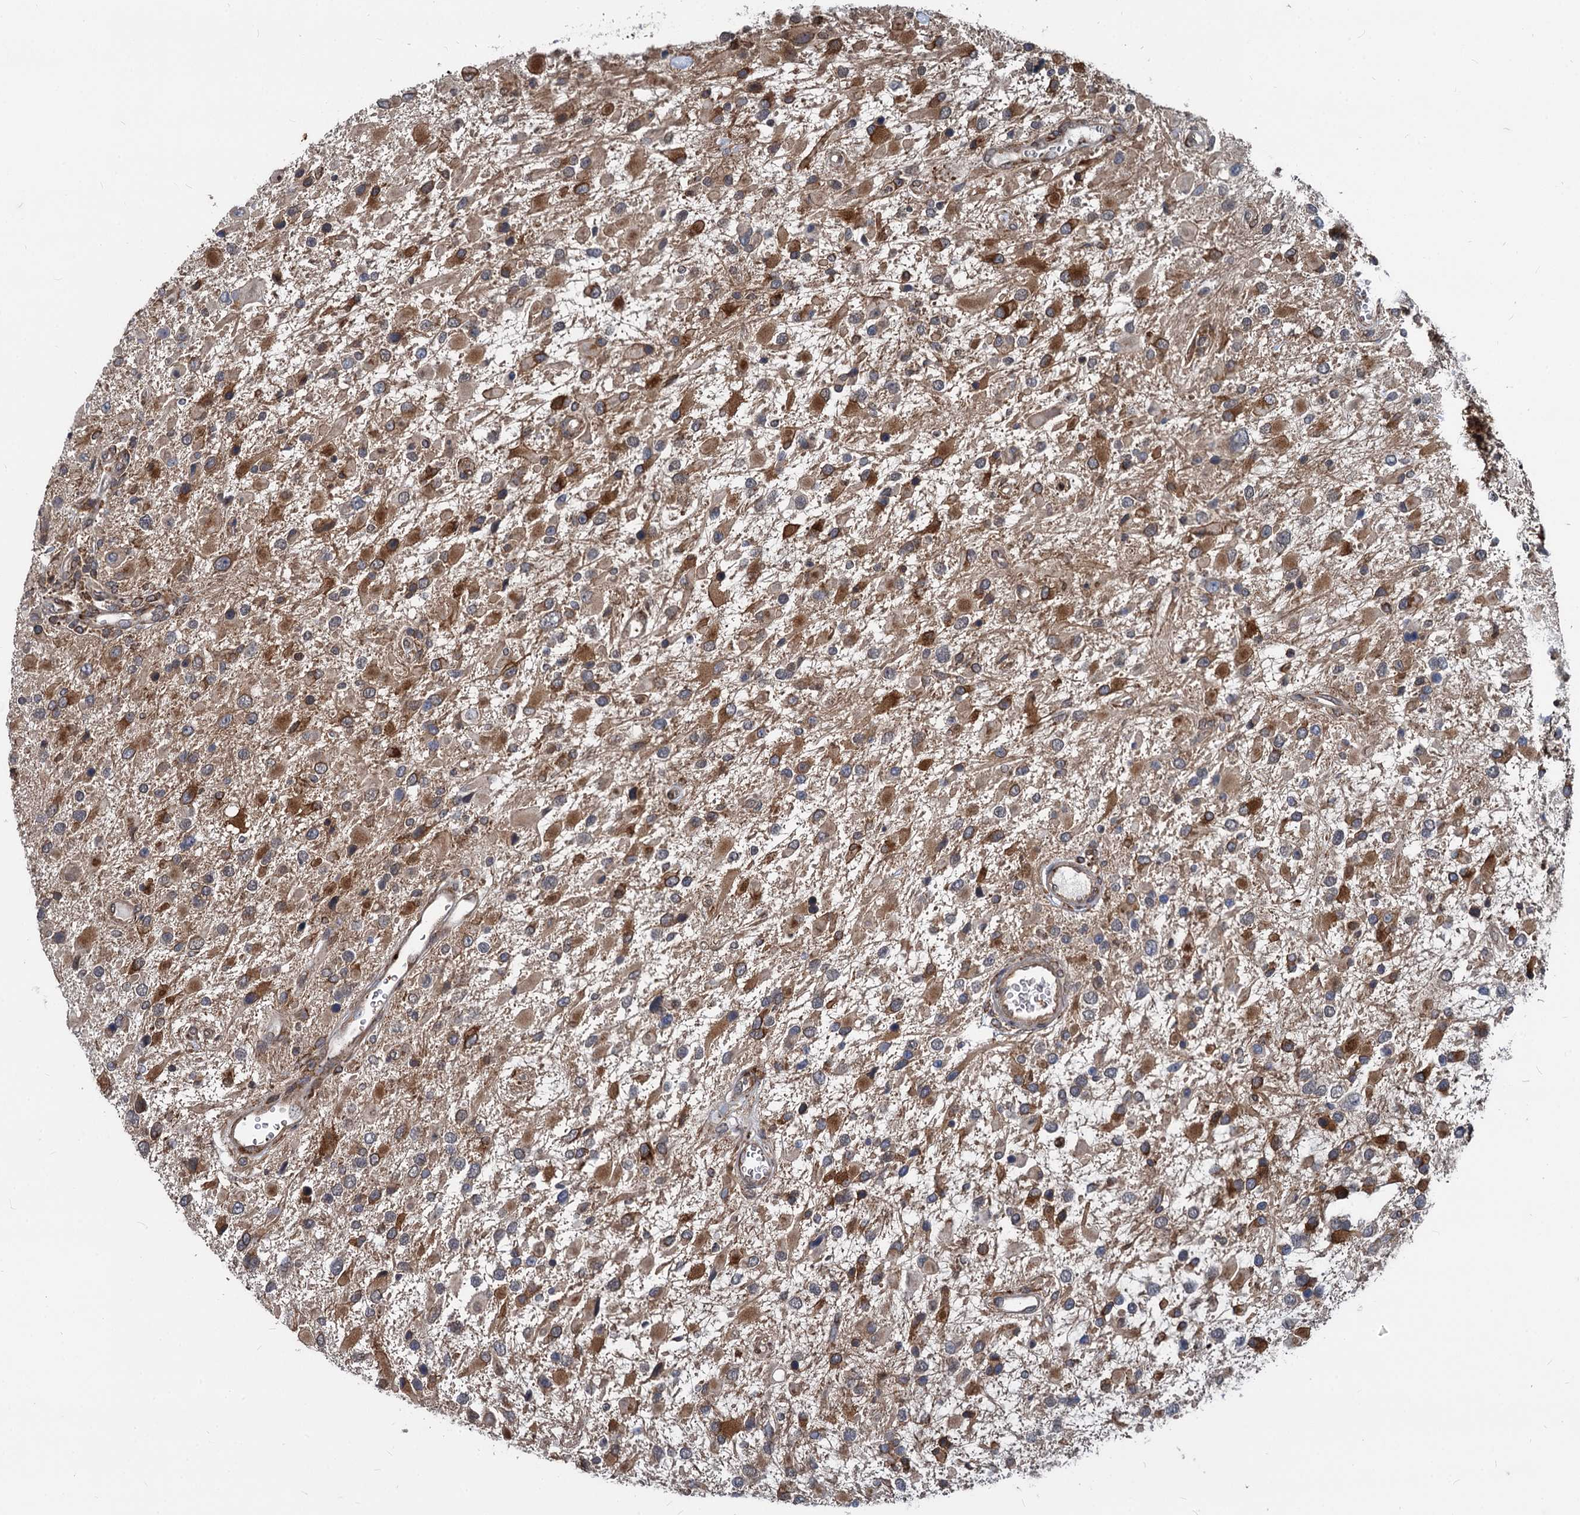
{"staining": {"intensity": "moderate", "quantity": ">75%", "location": "cytoplasmic/membranous"}, "tissue": "glioma", "cell_type": "Tumor cells", "image_type": "cancer", "snomed": [{"axis": "morphology", "description": "Glioma, malignant, High grade"}, {"axis": "topography", "description": "Brain"}], "caption": "This is an image of IHC staining of malignant glioma (high-grade), which shows moderate staining in the cytoplasmic/membranous of tumor cells.", "gene": "STIM1", "patient": {"sex": "male", "age": 53}}